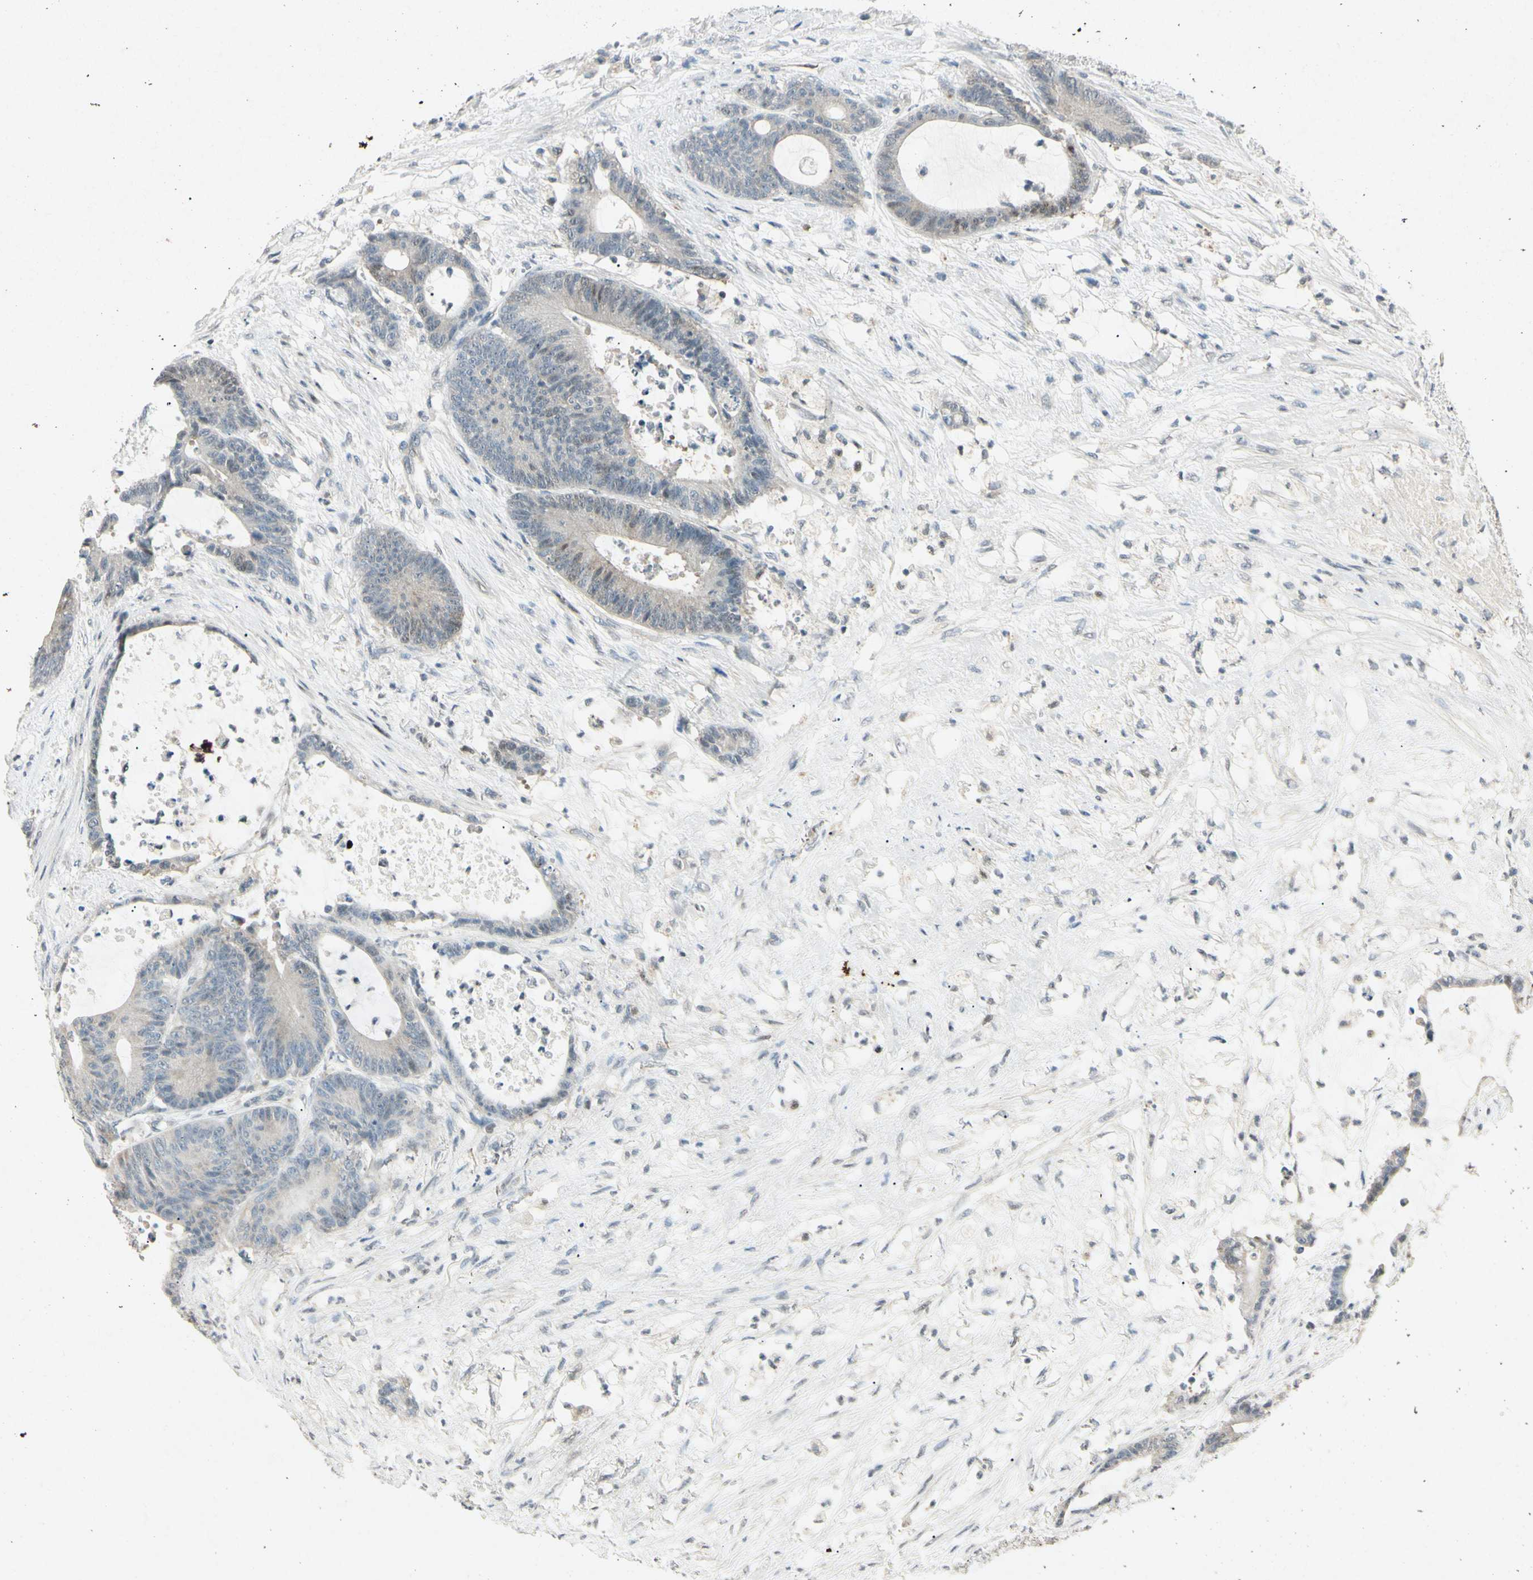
{"staining": {"intensity": "weak", "quantity": "<25%", "location": "nuclear"}, "tissue": "colorectal cancer", "cell_type": "Tumor cells", "image_type": "cancer", "snomed": [{"axis": "morphology", "description": "Adenocarcinoma, NOS"}, {"axis": "topography", "description": "Colon"}], "caption": "Tumor cells show no significant protein expression in adenocarcinoma (colorectal).", "gene": "HSPA1B", "patient": {"sex": "female", "age": 84}}